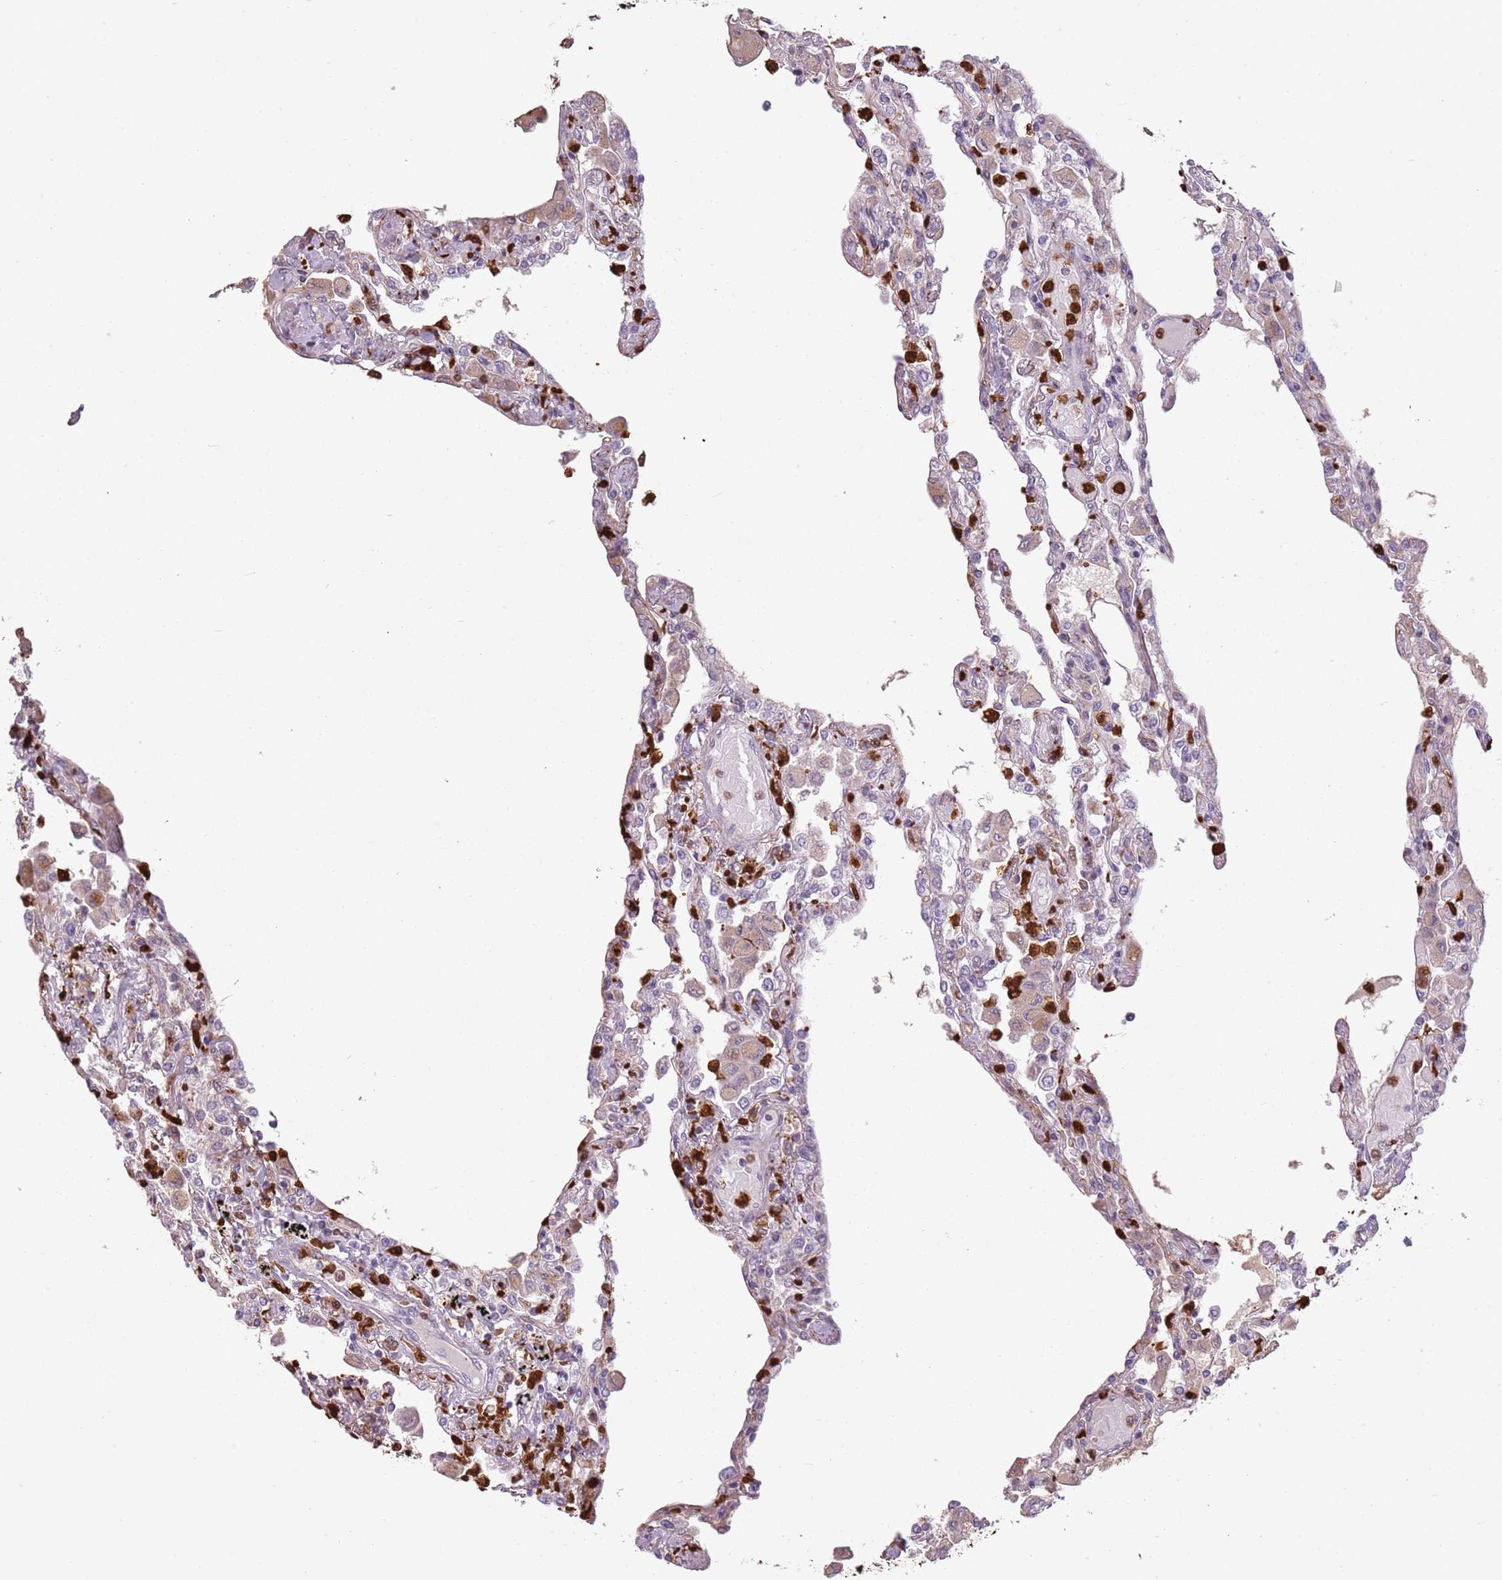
{"staining": {"intensity": "weak", "quantity": "<25%", "location": "cytoplasmic/membranous"}, "tissue": "lung", "cell_type": "Alveolar cells", "image_type": "normal", "snomed": [{"axis": "morphology", "description": "Normal tissue, NOS"}, {"axis": "topography", "description": "Bronchus"}, {"axis": "topography", "description": "Lung"}], "caption": "Immunohistochemistry micrograph of unremarkable lung stained for a protein (brown), which reveals no staining in alveolar cells. The staining is performed using DAB brown chromogen with nuclei counter-stained in using hematoxylin.", "gene": "SPAG4", "patient": {"sex": "female", "age": 49}}